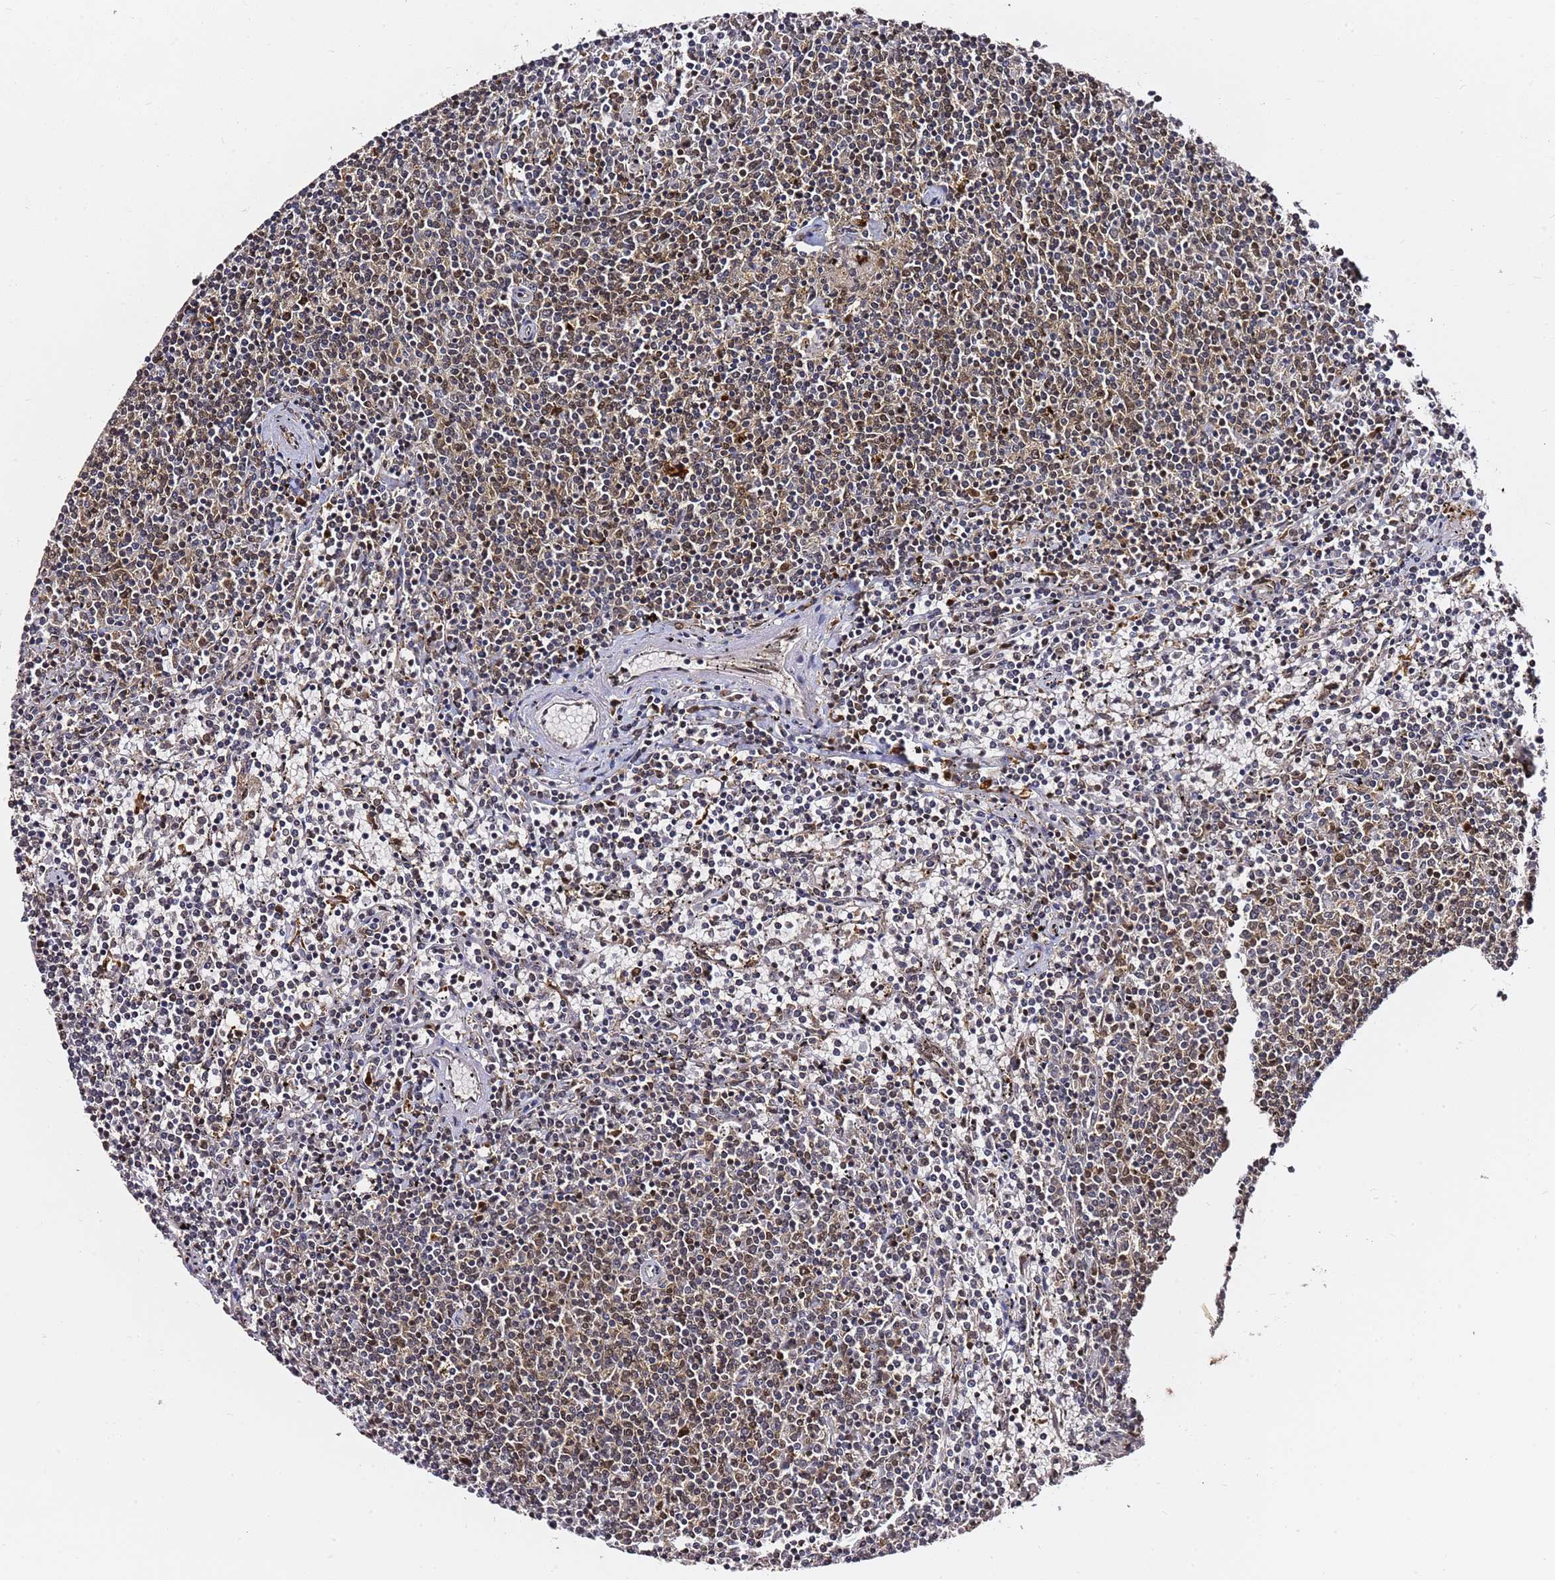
{"staining": {"intensity": "weak", "quantity": "25%-75%", "location": "nuclear"}, "tissue": "lymphoma", "cell_type": "Tumor cells", "image_type": "cancer", "snomed": [{"axis": "morphology", "description": "Malignant lymphoma, non-Hodgkin's type, Low grade"}, {"axis": "topography", "description": "Spleen"}], "caption": "Tumor cells show low levels of weak nuclear staining in approximately 25%-75% of cells in human lymphoma. Nuclei are stained in blue.", "gene": "RGS18", "patient": {"sex": "female", "age": 50}}